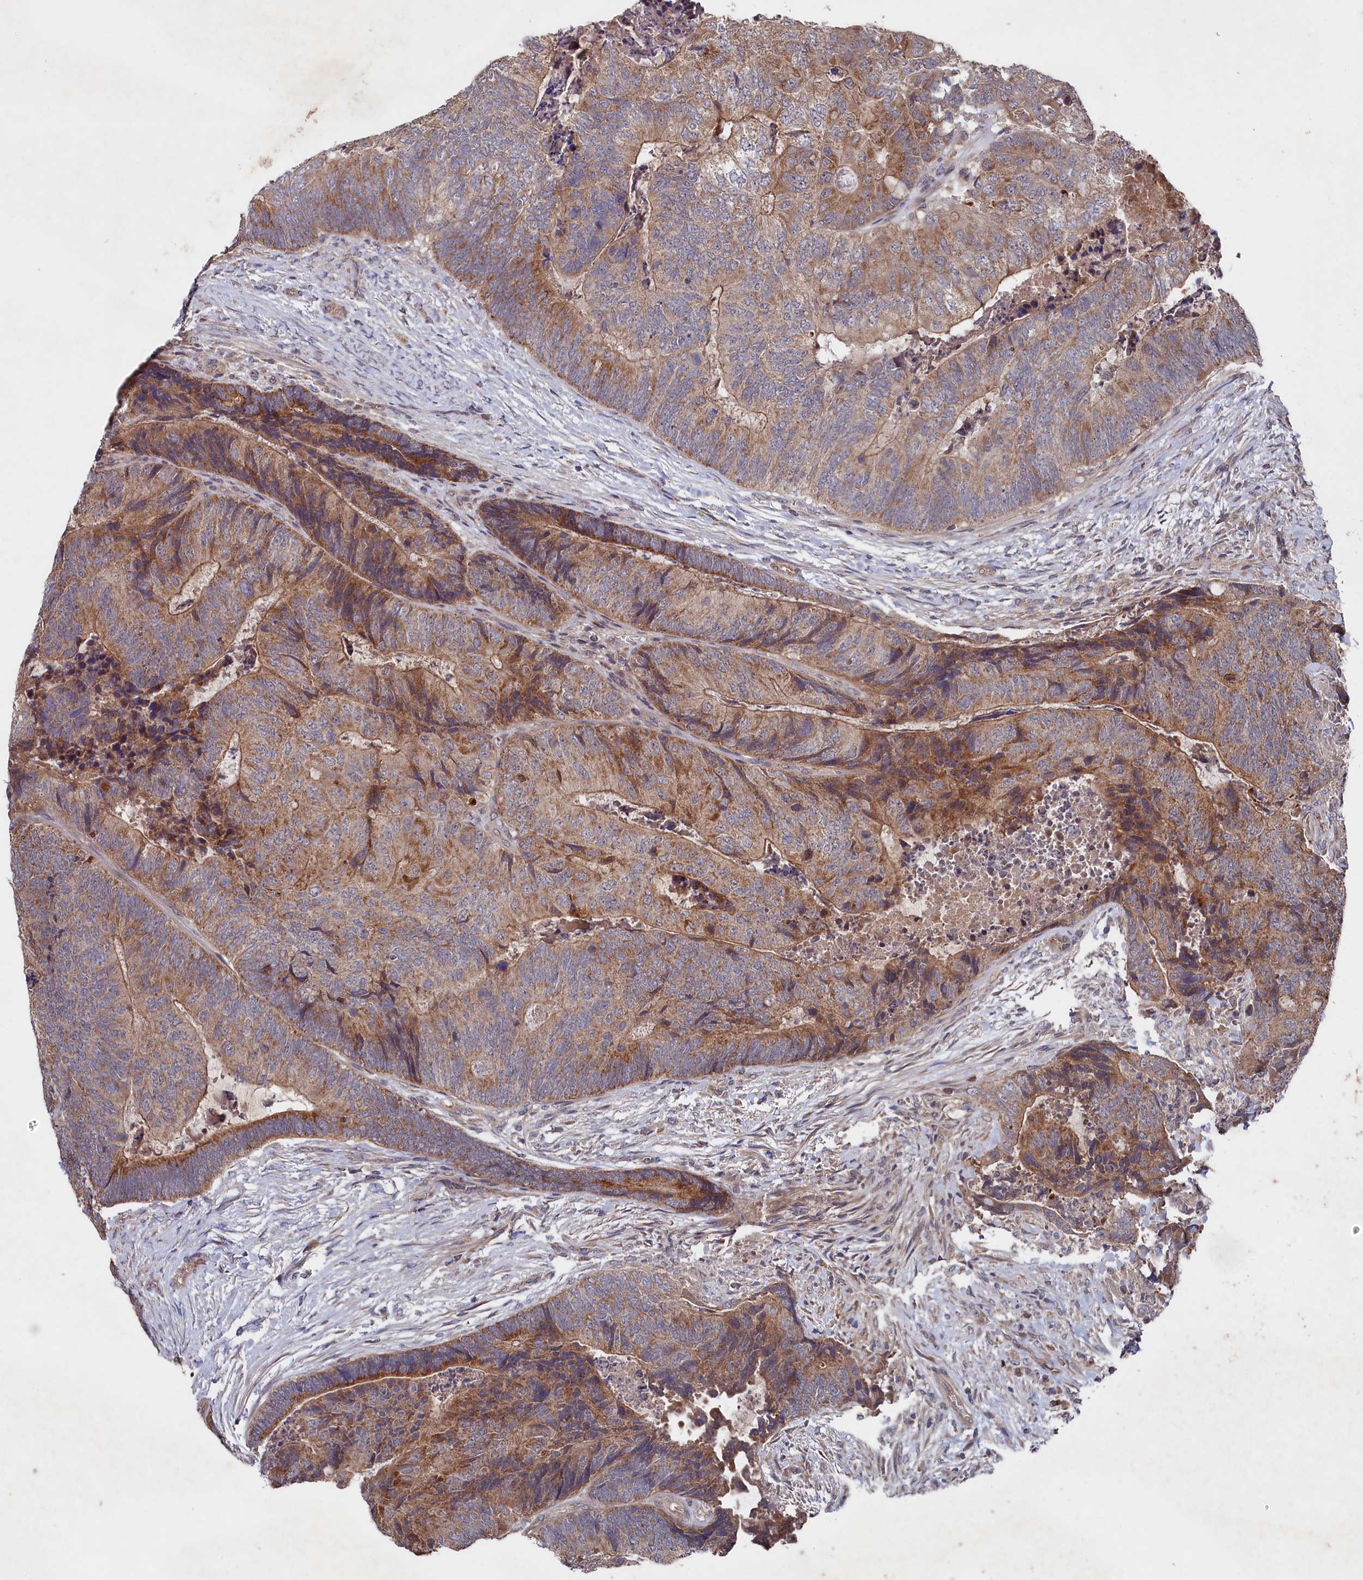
{"staining": {"intensity": "moderate", "quantity": ">75%", "location": "cytoplasmic/membranous"}, "tissue": "colorectal cancer", "cell_type": "Tumor cells", "image_type": "cancer", "snomed": [{"axis": "morphology", "description": "Adenocarcinoma, NOS"}, {"axis": "topography", "description": "Colon"}], "caption": "About >75% of tumor cells in human adenocarcinoma (colorectal) exhibit moderate cytoplasmic/membranous protein staining as visualized by brown immunohistochemical staining.", "gene": "SUPV3L1", "patient": {"sex": "female", "age": 67}}